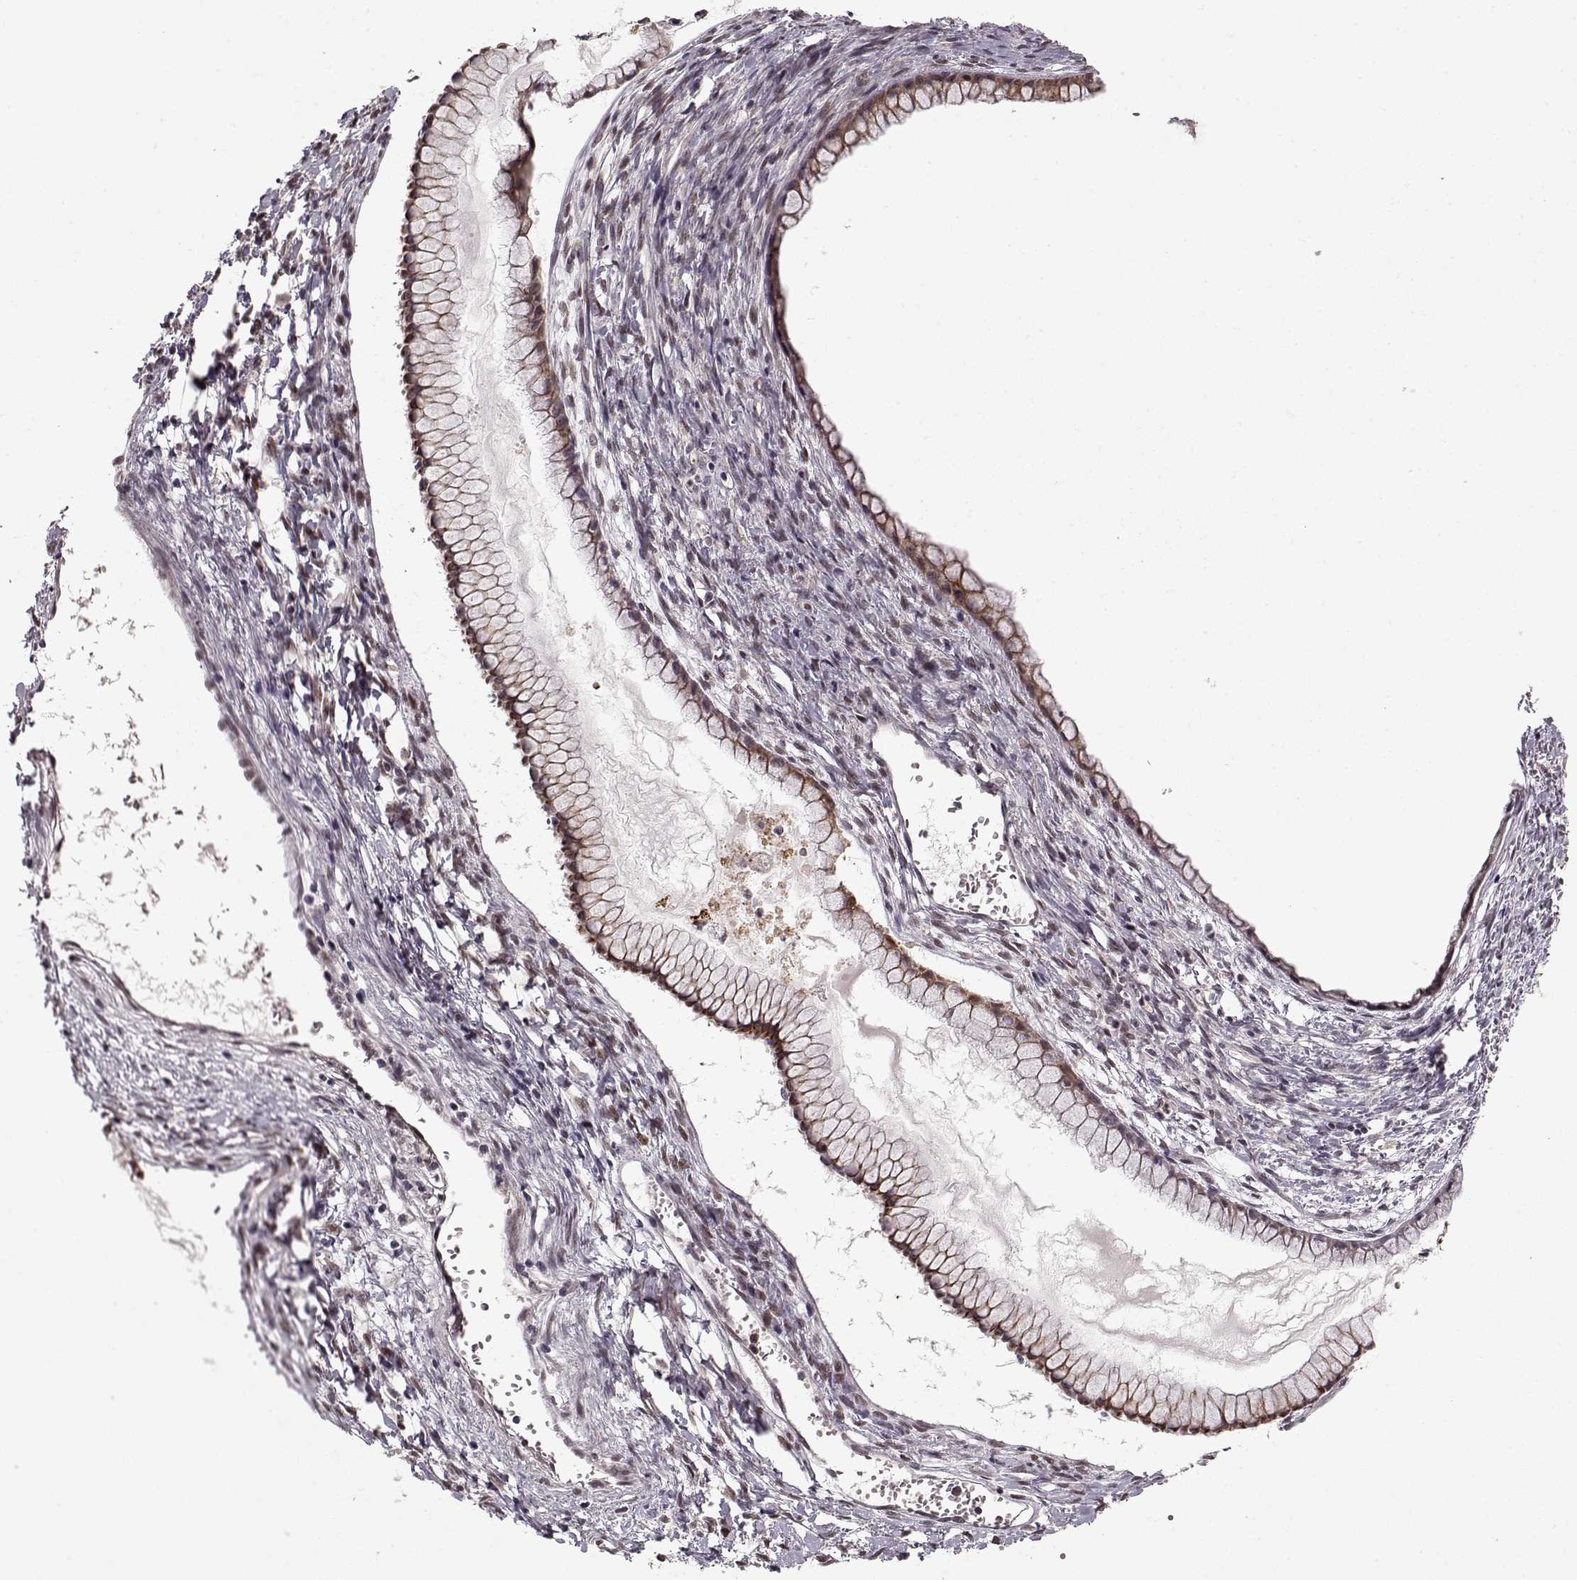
{"staining": {"intensity": "strong", "quantity": ">75%", "location": "cytoplasmic/membranous"}, "tissue": "ovarian cancer", "cell_type": "Tumor cells", "image_type": "cancer", "snomed": [{"axis": "morphology", "description": "Cystadenocarcinoma, mucinous, NOS"}, {"axis": "topography", "description": "Ovary"}], "caption": "Strong cytoplasmic/membranous positivity for a protein is appreciated in about >75% of tumor cells of mucinous cystadenocarcinoma (ovarian) using immunohistochemistry.", "gene": "DENND4B", "patient": {"sex": "female", "age": 41}}